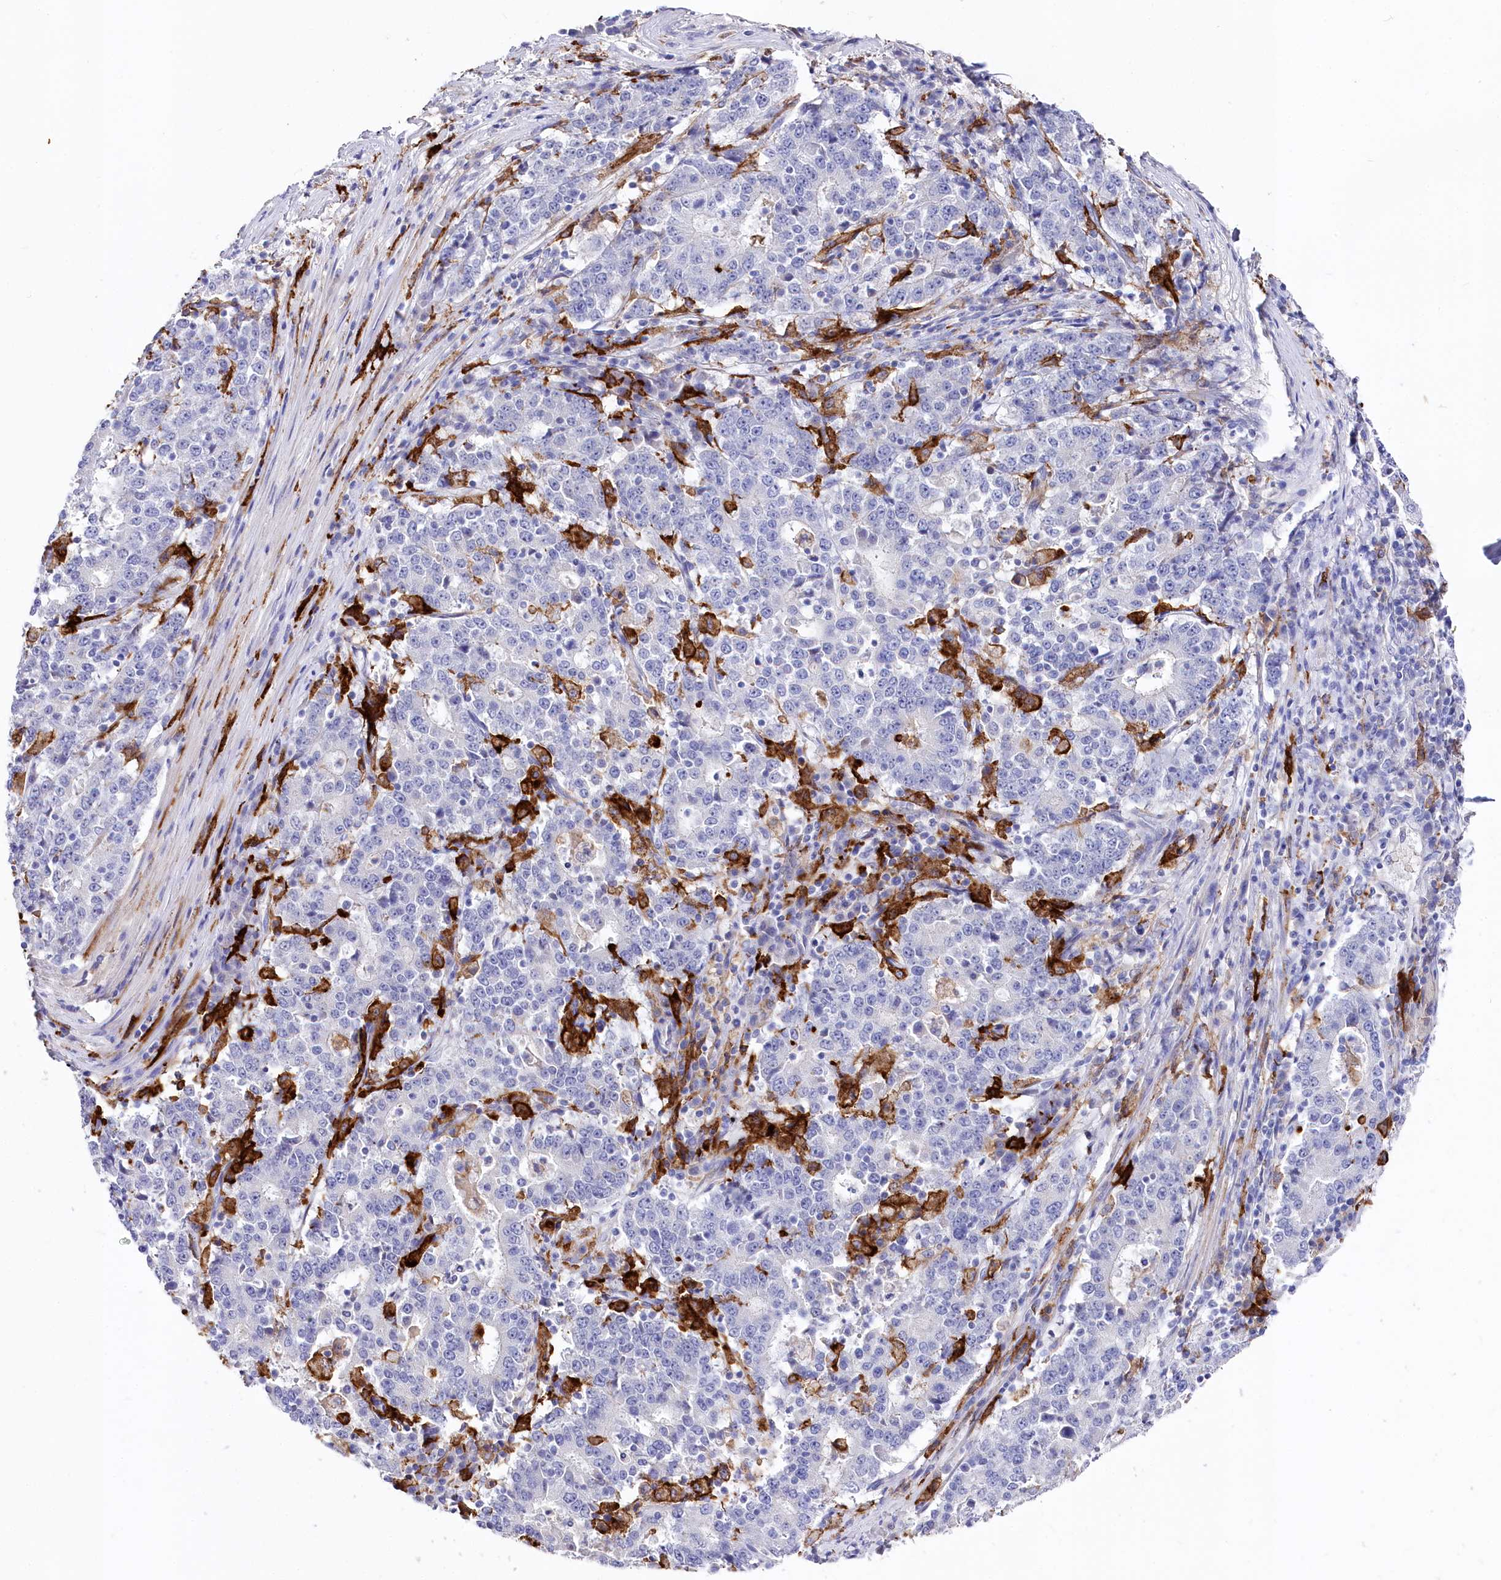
{"staining": {"intensity": "negative", "quantity": "none", "location": "none"}, "tissue": "stomach cancer", "cell_type": "Tumor cells", "image_type": "cancer", "snomed": [{"axis": "morphology", "description": "Adenocarcinoma, NOS"}, {"axis": "topography", "description": "Stomach"}], "caption": "Human stomach adenocarcinoma stained for a protein using immunohistochemistry demonstrates no positivity in tumor cells.", "gene": "CLEC4M", "patient": {"sex": "male", "age": 59}}